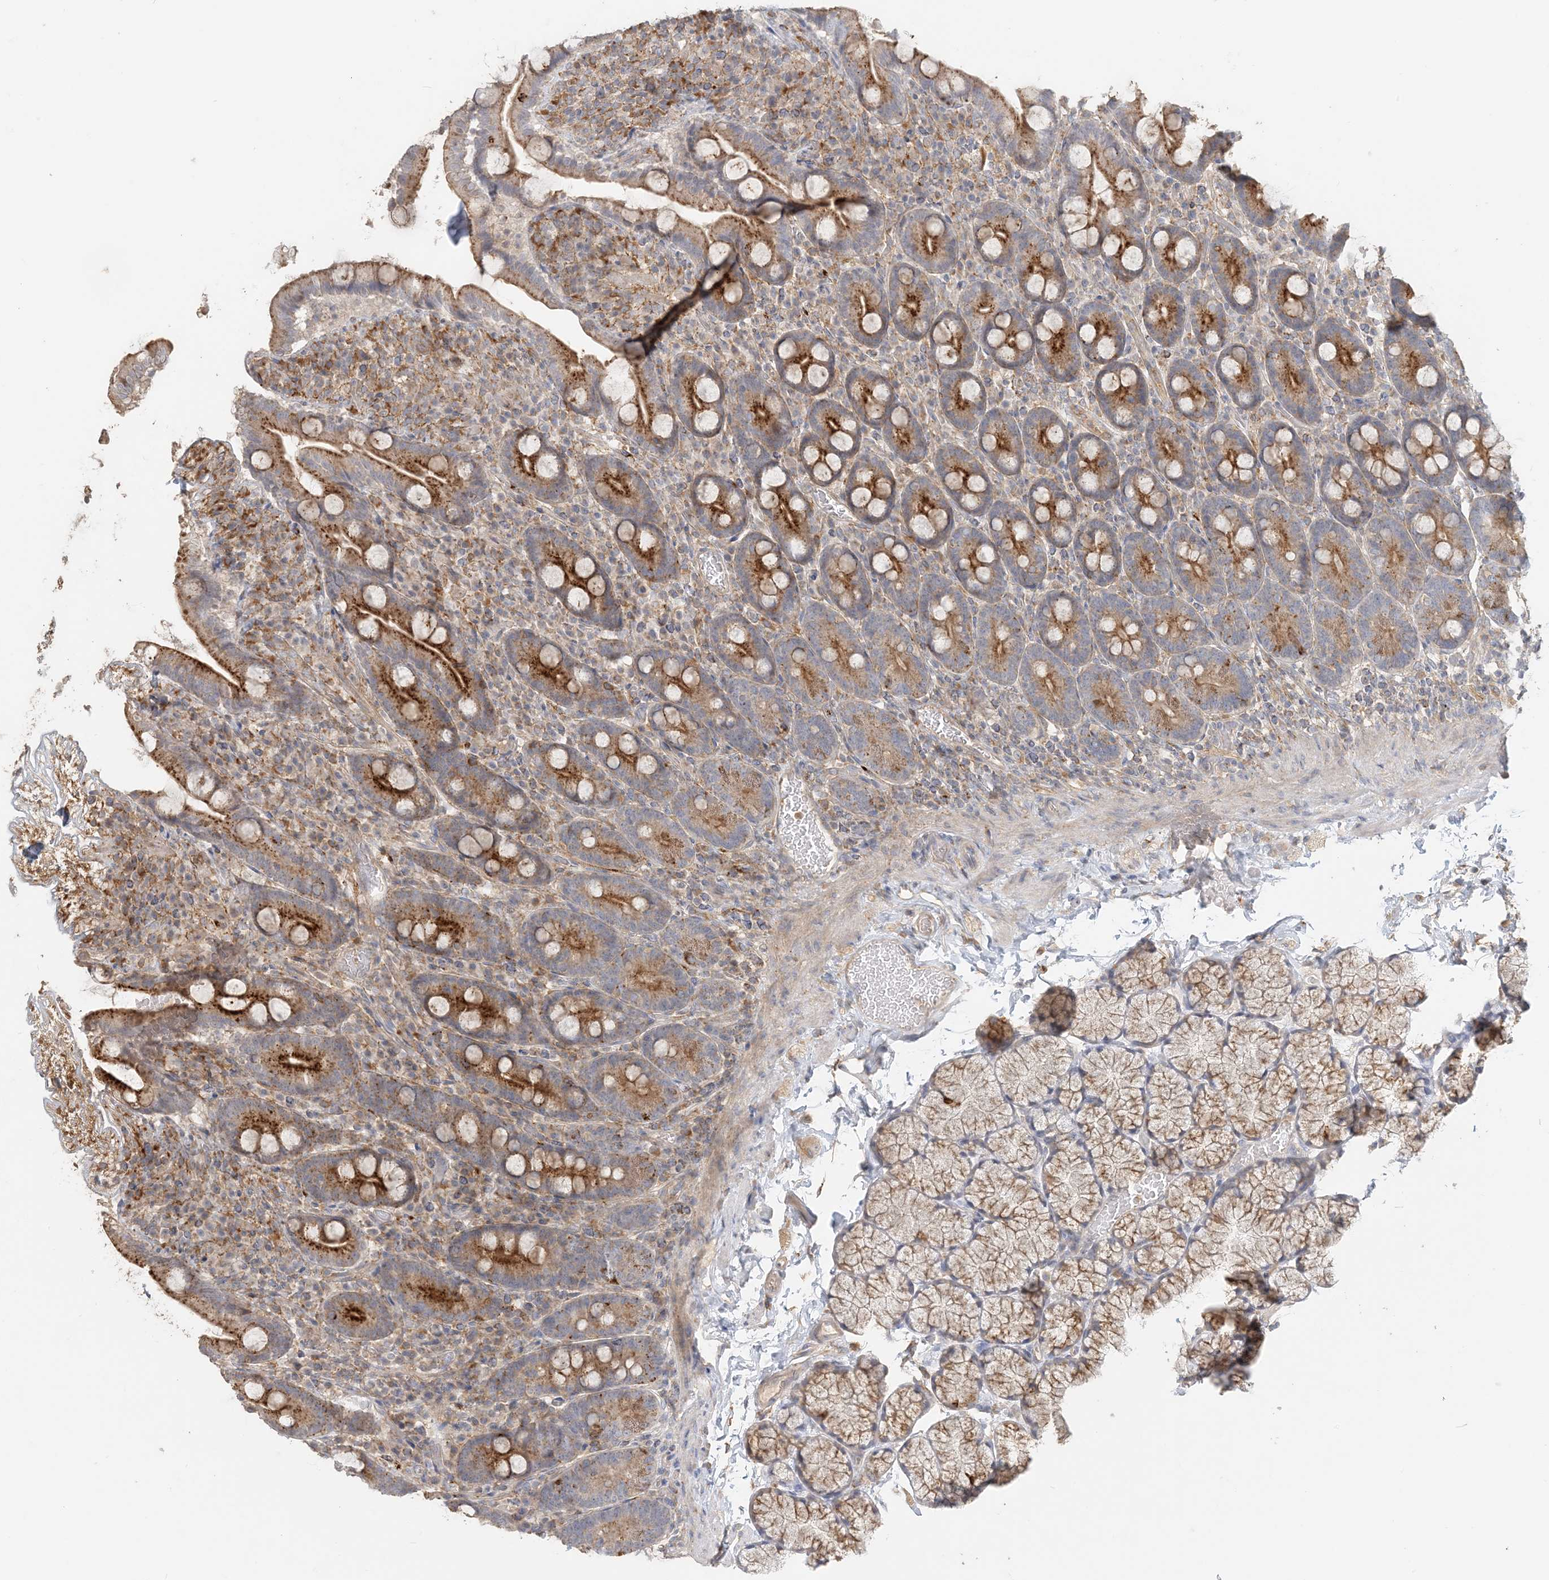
{"staining": {"intensity": "moderate", "quantity": ">75%", "location": "cytoplasmic/membranous"}, "tissue": "duodenum", "cell_type": "Glandular cells", "image_type": "normal", "snomed": [{"axis": "morphology", "description": "Normal tissue, NOS"}, {"axis": "topography", "description": "Duodenum"}], "caption": "Immunohistochemical staining of benign duodenum shows medium levels of moderate cytoplasmic/membranous positivity in about >75% of glandular cells.", "gene": "SPPL2A", "patient": {"sex": "male", "age": 35}}